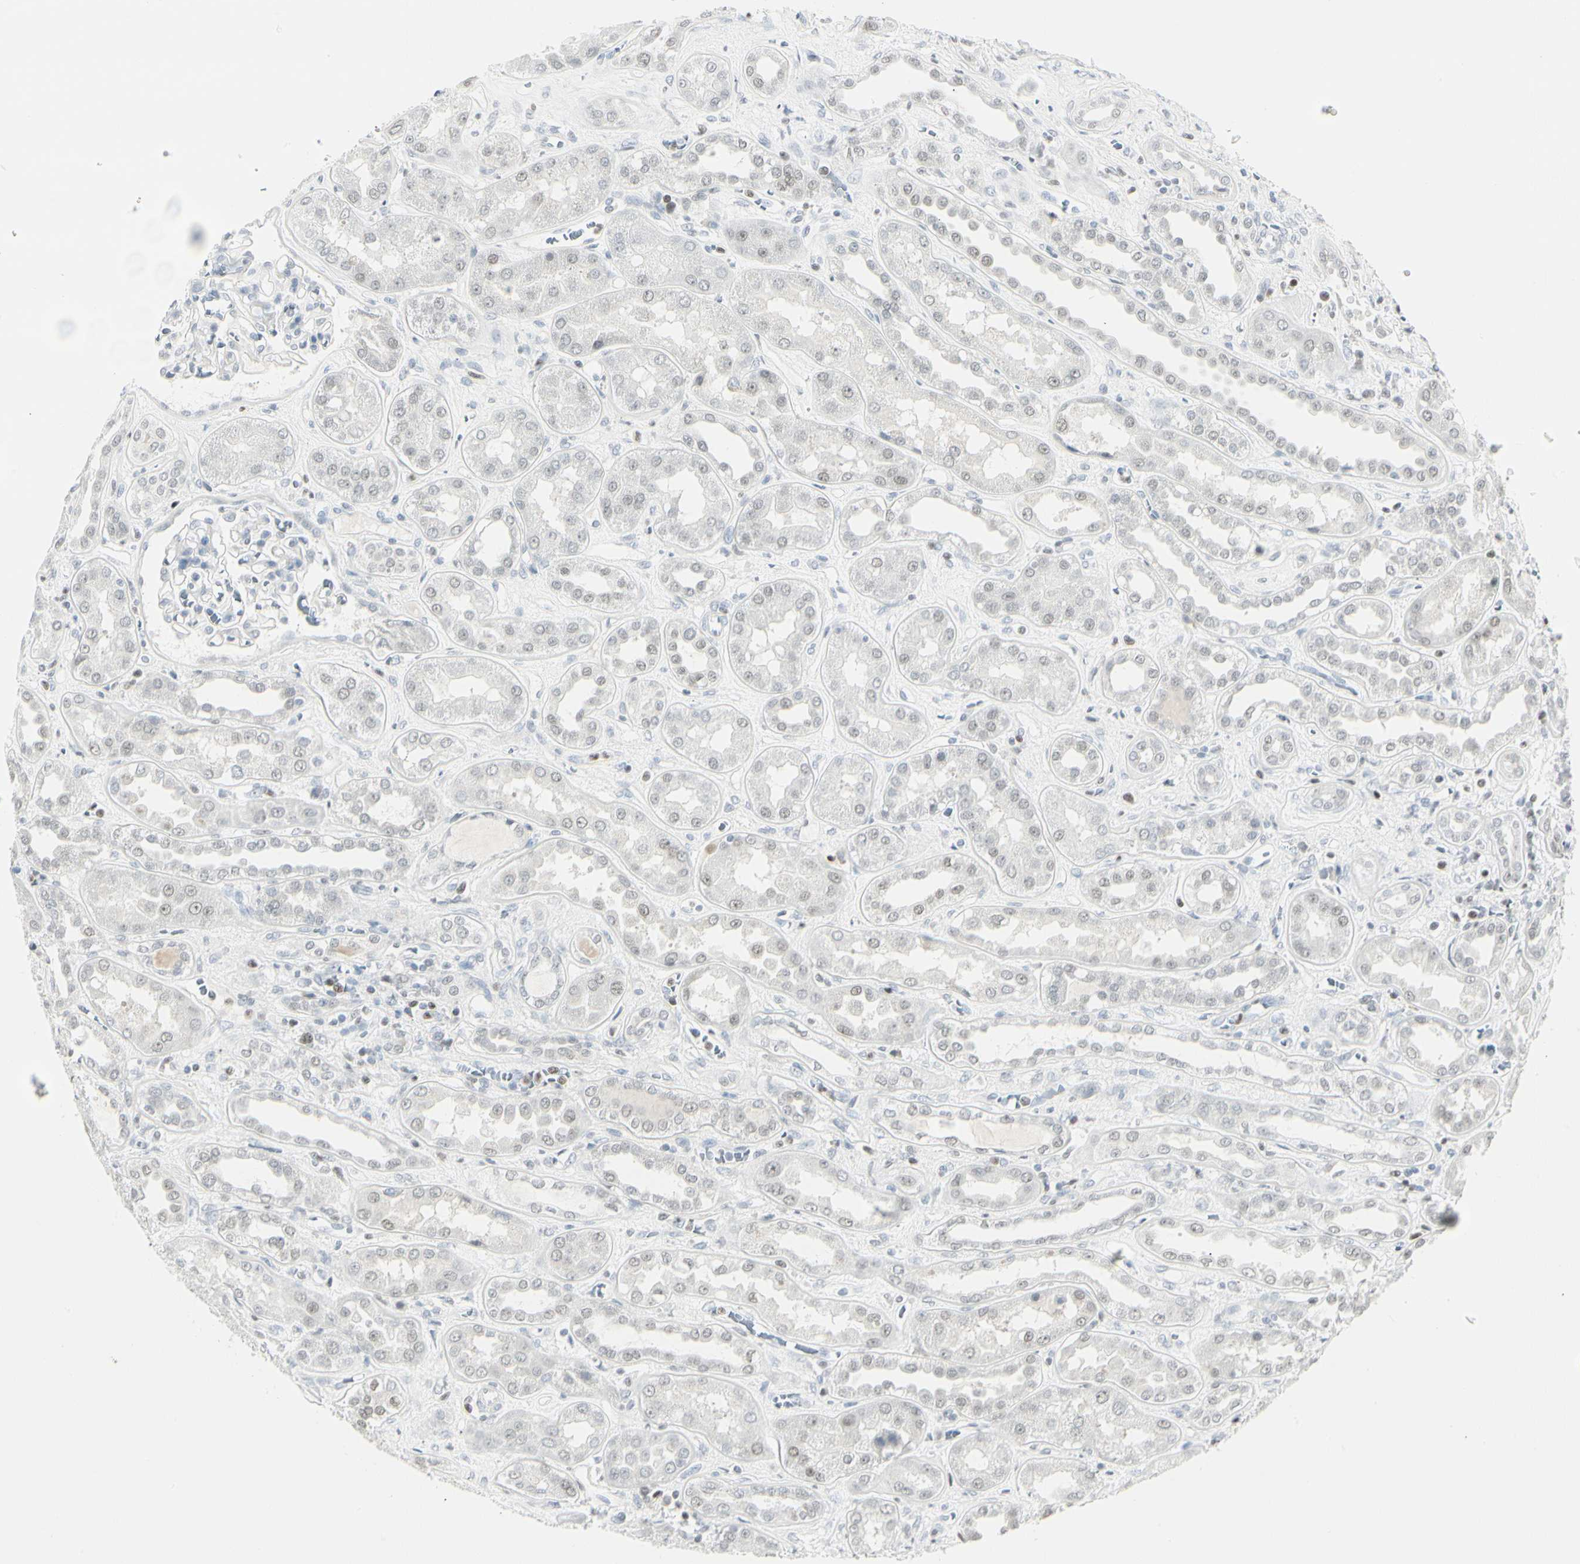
{"staining": {"intensity": "negative", "quantity": "none", "location": "none"}, "tissue": "kidney", "cell_type": "Cells in glomeruli", "image_type": "normal", "snomed": [{"axis": "morphology", "description": "Normal tissue, NOS"}, {"axis": "topography", "description": "Kidney"}], "caption": "This is an immunohistochemistry (IHC) image of unremarkable kidney. There is no staining in cells in glomeruli.", "gene": "ZBTB7B", "patient": {"sex": "male", "age": 59}}